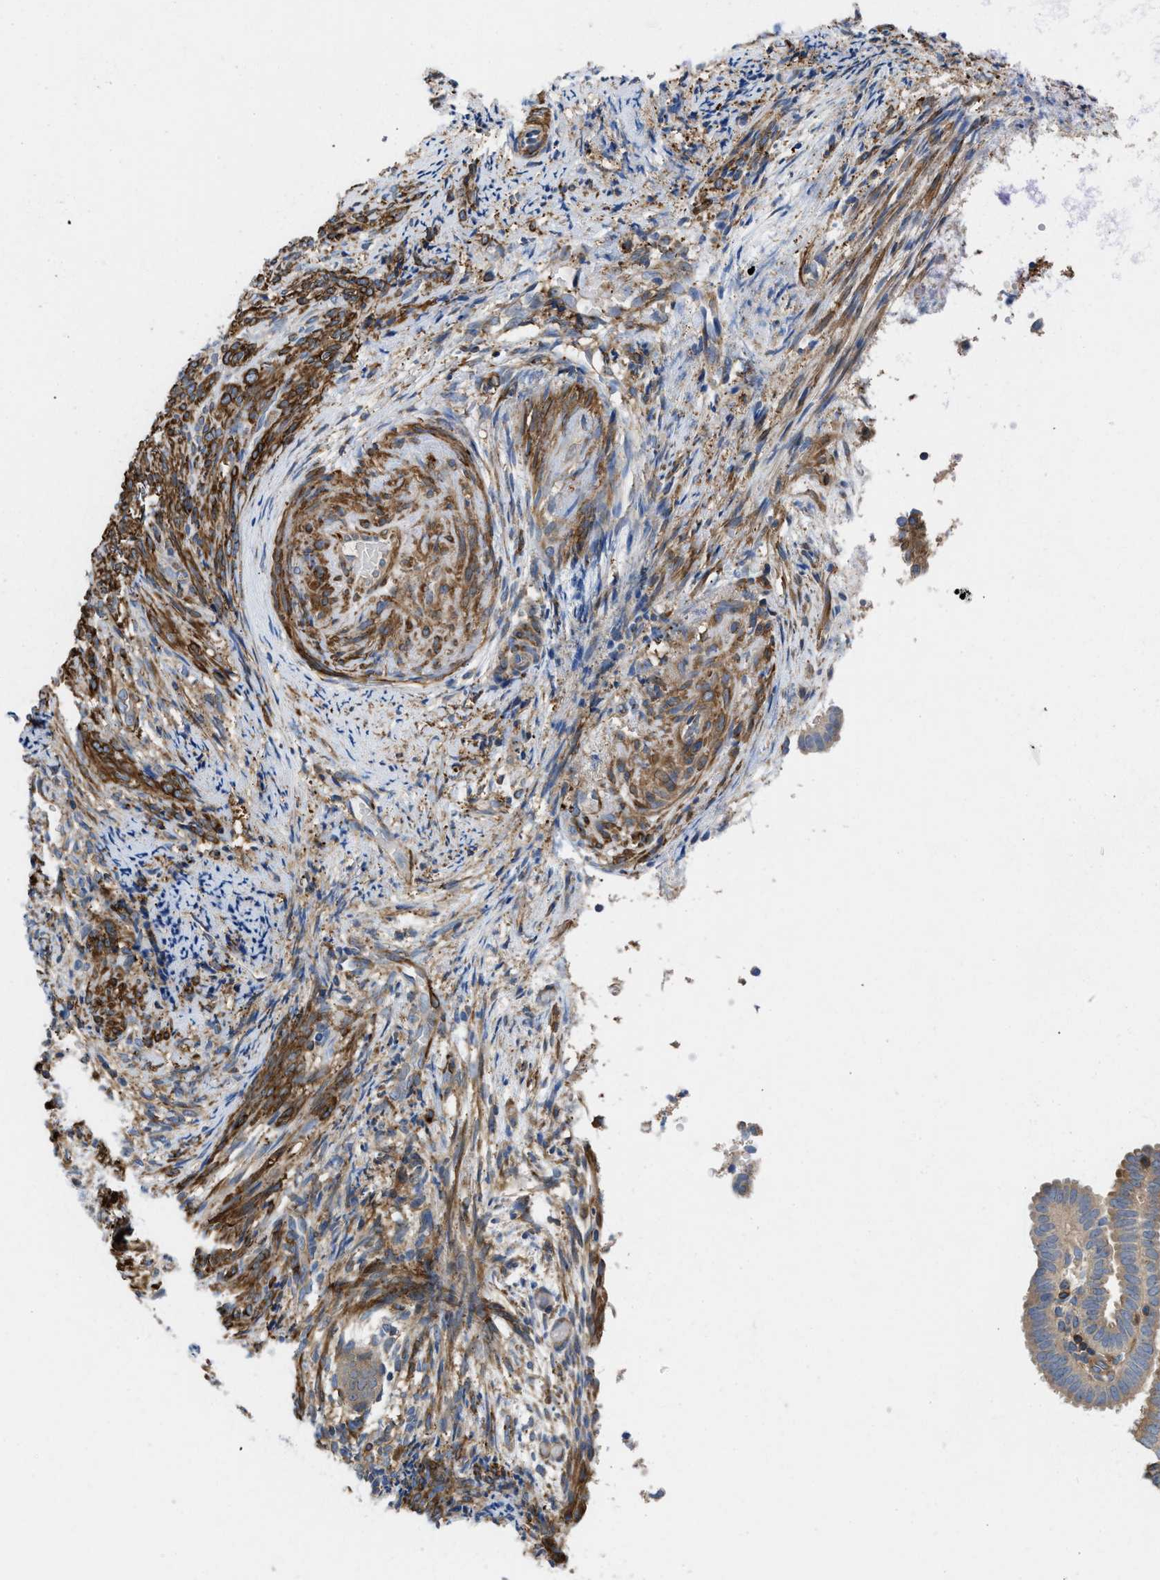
{"staining": {"intensity": "moderate", "quantity": ">75%", "location": "cytoplasmic/membranous"}, "tissue": "endometrial cancer", "cell_type": "Tumor cells", "image_type": "cancer", "snomed": [{"axis": "morphology", "description": "Adenocarcinoma, NOS"}, {"axis": "topography", "description": "Endometrium"}], "caption": "Immunohistochemistry image of neoplastic tissue: human adenocarcinoma (endometrial) stained using immunohistochemistry (IHC) demonstrates medium levels of moderate protein expression localized specifically in the cytoplasmic/membranous of tumor cells, appearing as a cytoplasmic/membranous brown color.", "gene": "CHKB", "patient": {"sex": "female", "age": 58}}